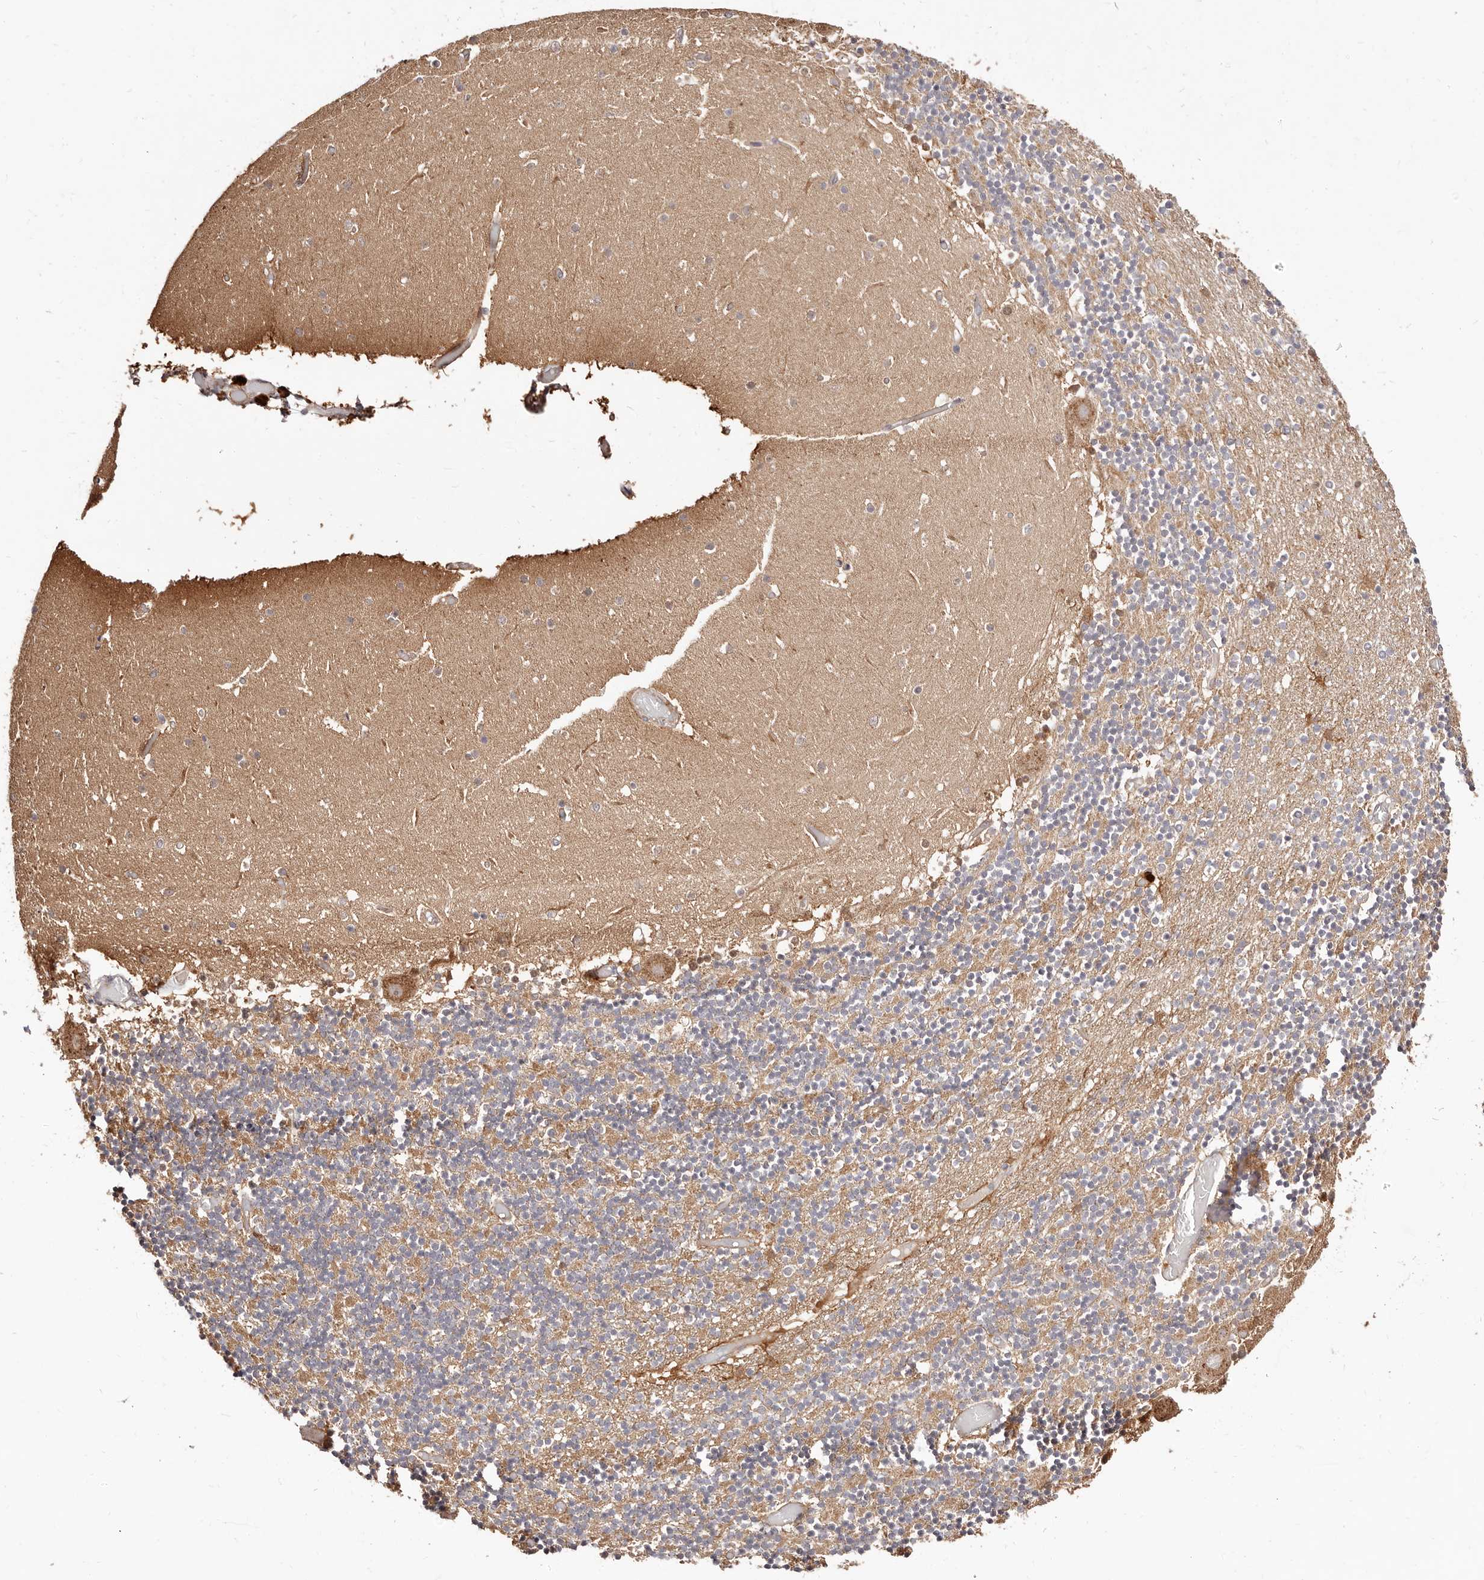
{"staining": {"intensity": "weak", "quantity": "25%-75%", "location": "cytoplasmic/membranous"}, "tissue": "cerebellum", "cell_type": "Cells in granular layer", "image_type": "normal", "snomed": [{"axis": "morphology", "description": "Normal tissue, NOS"}, {"axis": "topography", "description": "Cerebellum"}], "caption": "Immunohistochemical staining of benign human cerebellum exhibits low levels of weak cytoplasmic/membranous staining in about 25%-75% of cells in granular layer. The protein of interest is shown in brown color, while the nuclei are stained blue.", "gene": "MAPK1", "patient": {"sex": "female", "age": 28}}